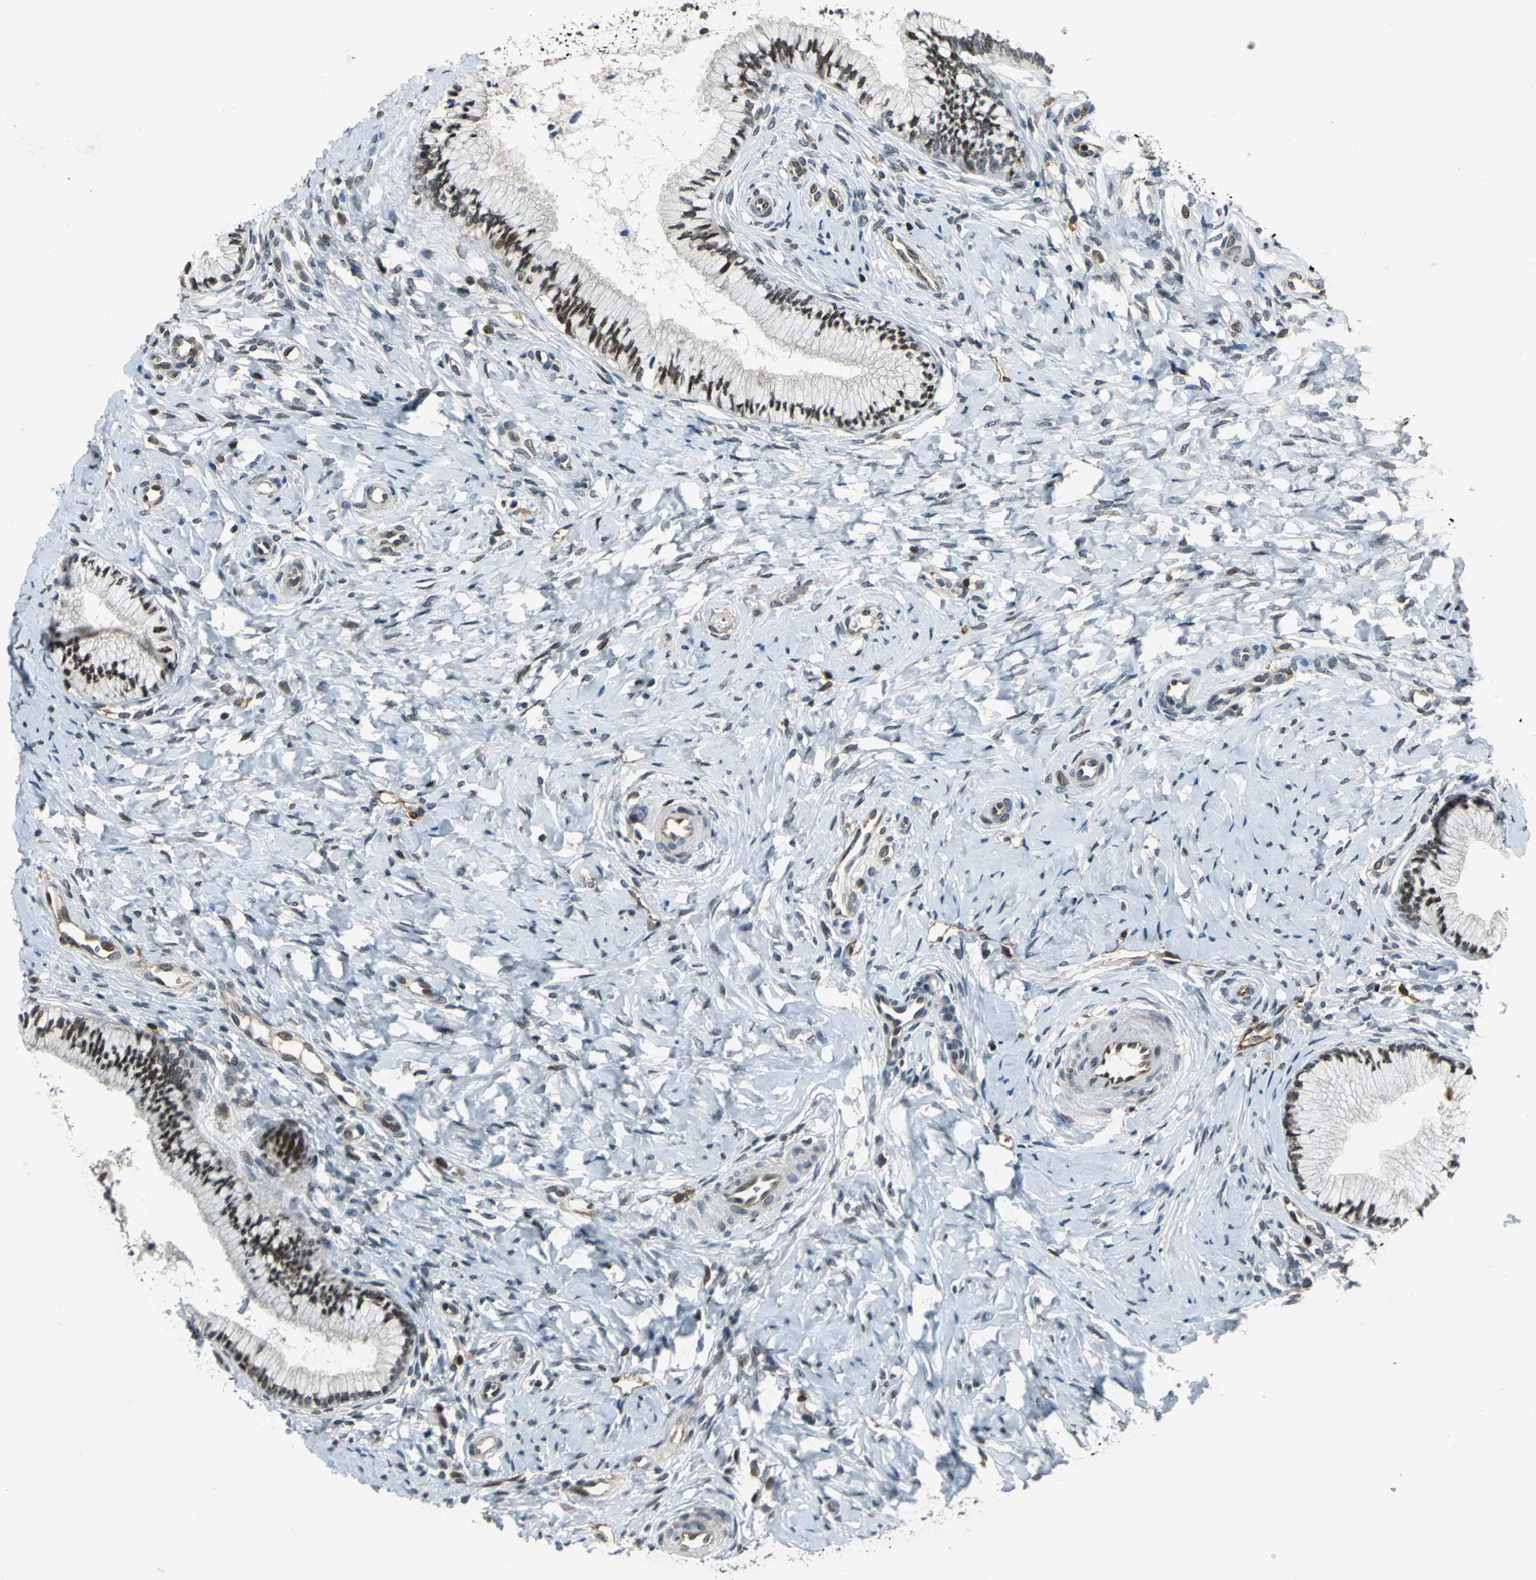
{"staining": {"intensity": "strong", "quantity": ">75%", "location": "nuclear"}, "tissue": "cervix", "cell_type": "Glandular cells", "image_type": "normal", "snomed": [{"axis": "morphology", "description": "Normal tissue, NOS"}, {"axis": "topography", "description": "Cervix"}], "caption": "An immunohistochemistry histopathology image of unremarkable tissue is shown. Protein staining in brown labels strong nuclear positivity in cervix within glandular cells. (DAB (3,3'-diaminobenzidine) IHC with brightfield microscopy, high magnification).", "gene": "BRIP1", "patient": {"sex": "female", "age": 46}}